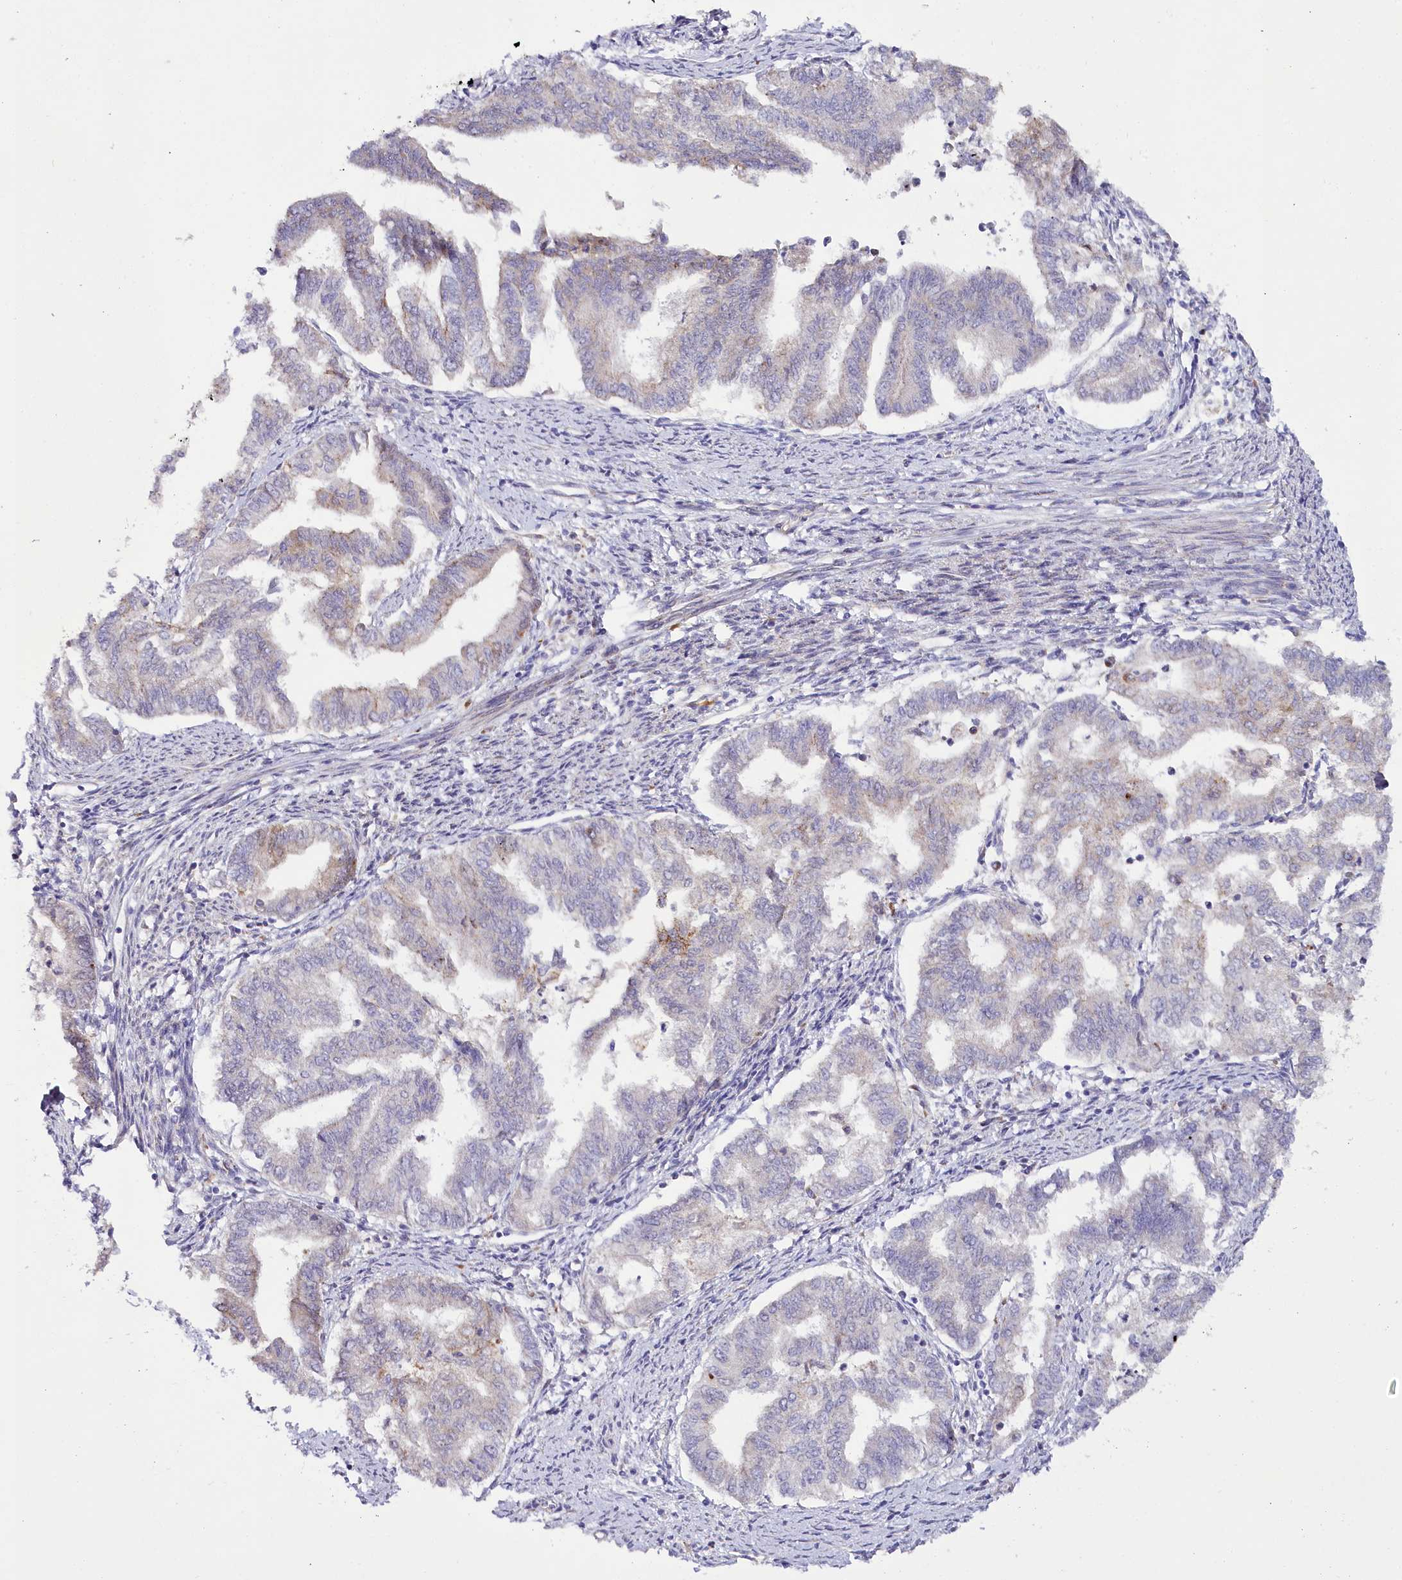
{"staining": {"intensity": "weak", "quantity": "<25%", "location": "cytoplasmic/membranous"}, "tissue": "endometrial cancer", "cell_type": "Tumor cells", "image_type": "cancer", "snomed": [{"axis": "morphology", "description": "Adenocarcinoma, NOS"}, {"axis": "topography", "description": "Endometrium"}], "caption": "Tumor cells show no significant protein positivity in endometrial cancer.", "gene": "THUMPD3", "patient": {"sex": "female", "age": 79}}